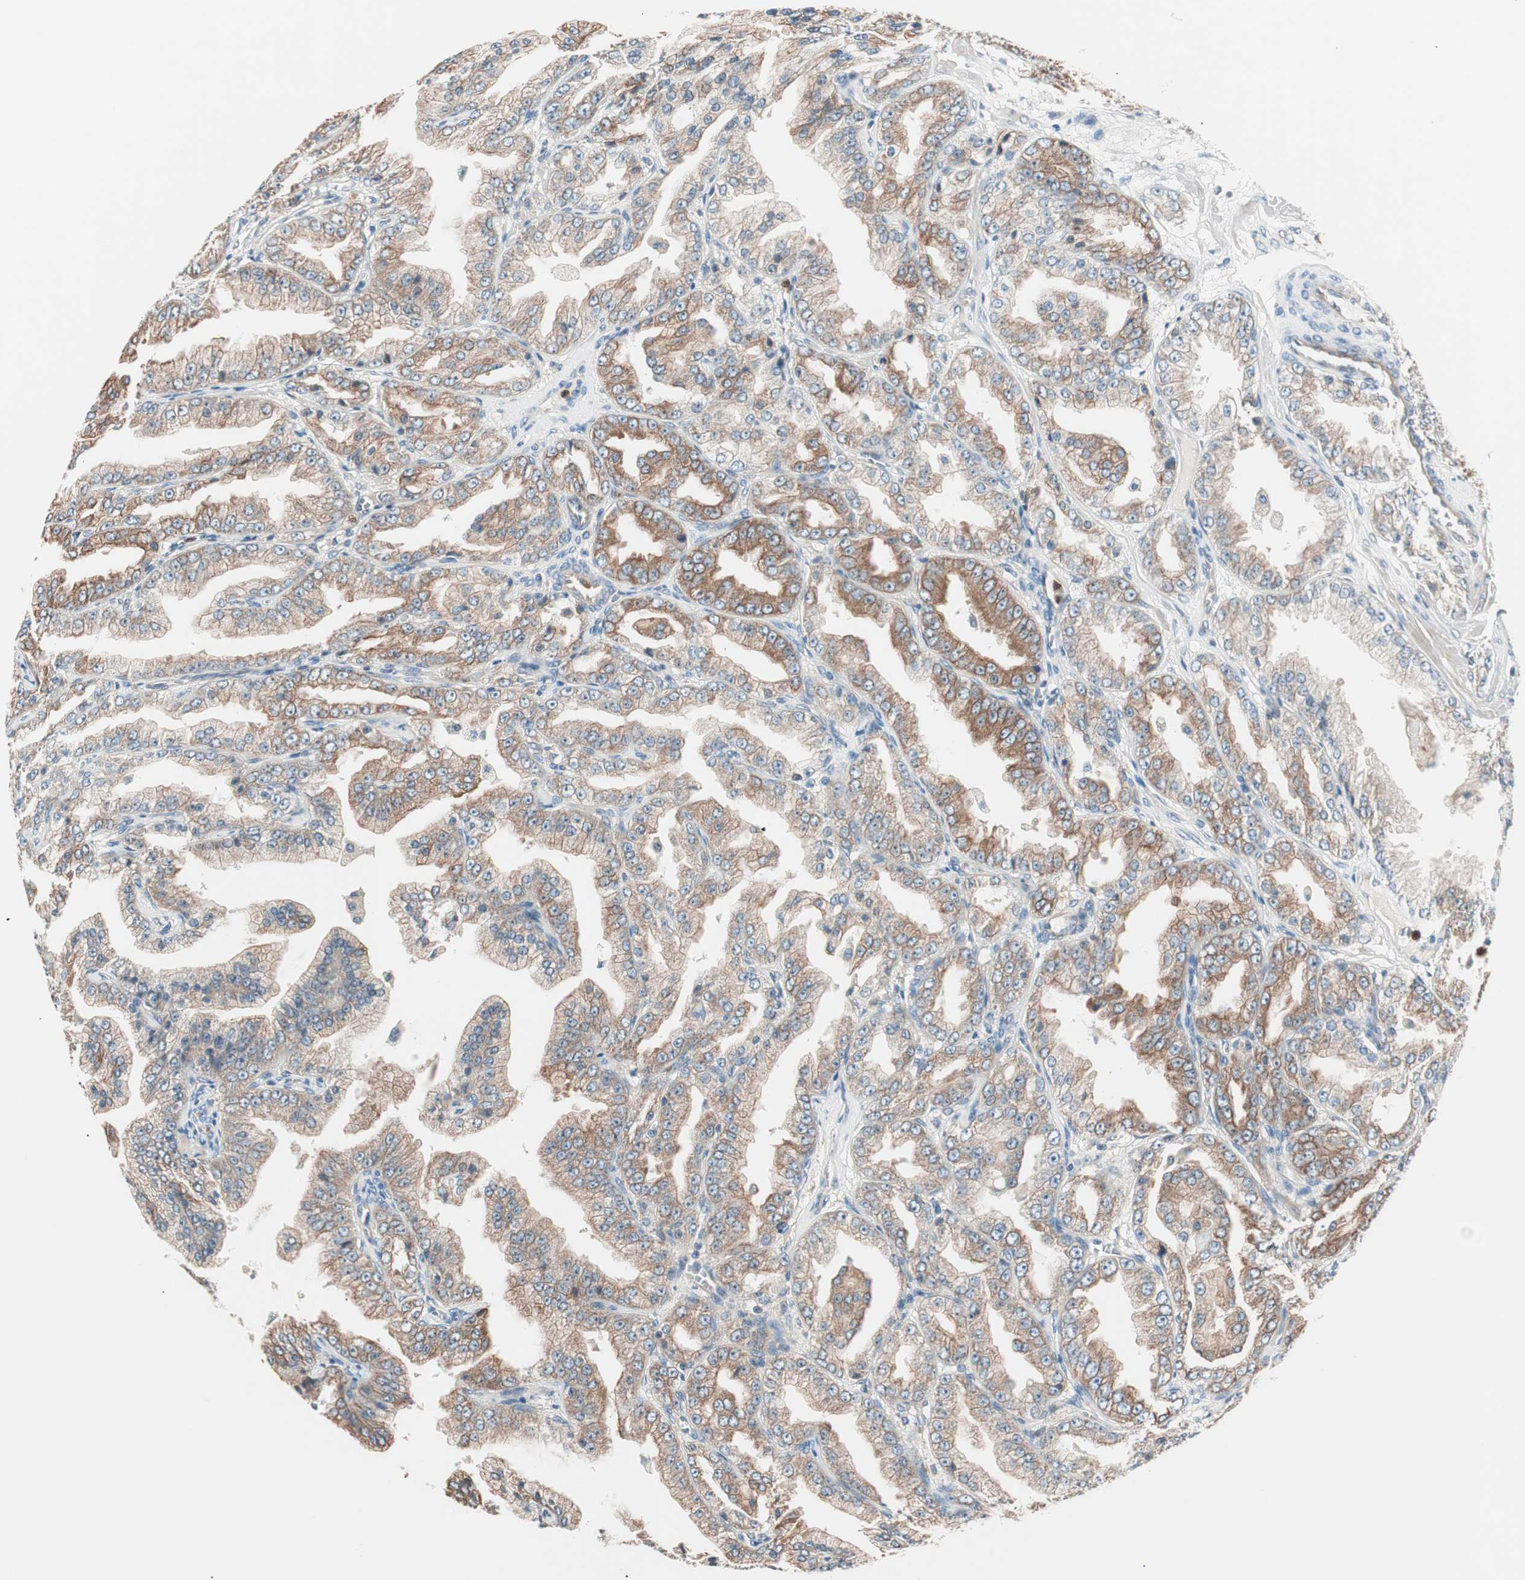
{"staining": {"intensity": "moderate", "quantity": ">75%", "location": "cytoplasmic/membranous"}, "tissue": "prostate cancer", "cell_type": "Tumor cells", "image_type": "cancer", "snomed": [{"axis": "morphology", "description": "Adenocarcinoma, High grade"}, {"axis": "topography", "description": "Prostate"}], "caption": "A medium amount of moderate cytoplasmic/membranous positivity is seen in about >75% of tumor cells in adenocarcinoma (high-grade) (prostate) tissue.", "gene": "TSG101", "patient": {"sex": "male", "age": 61}}